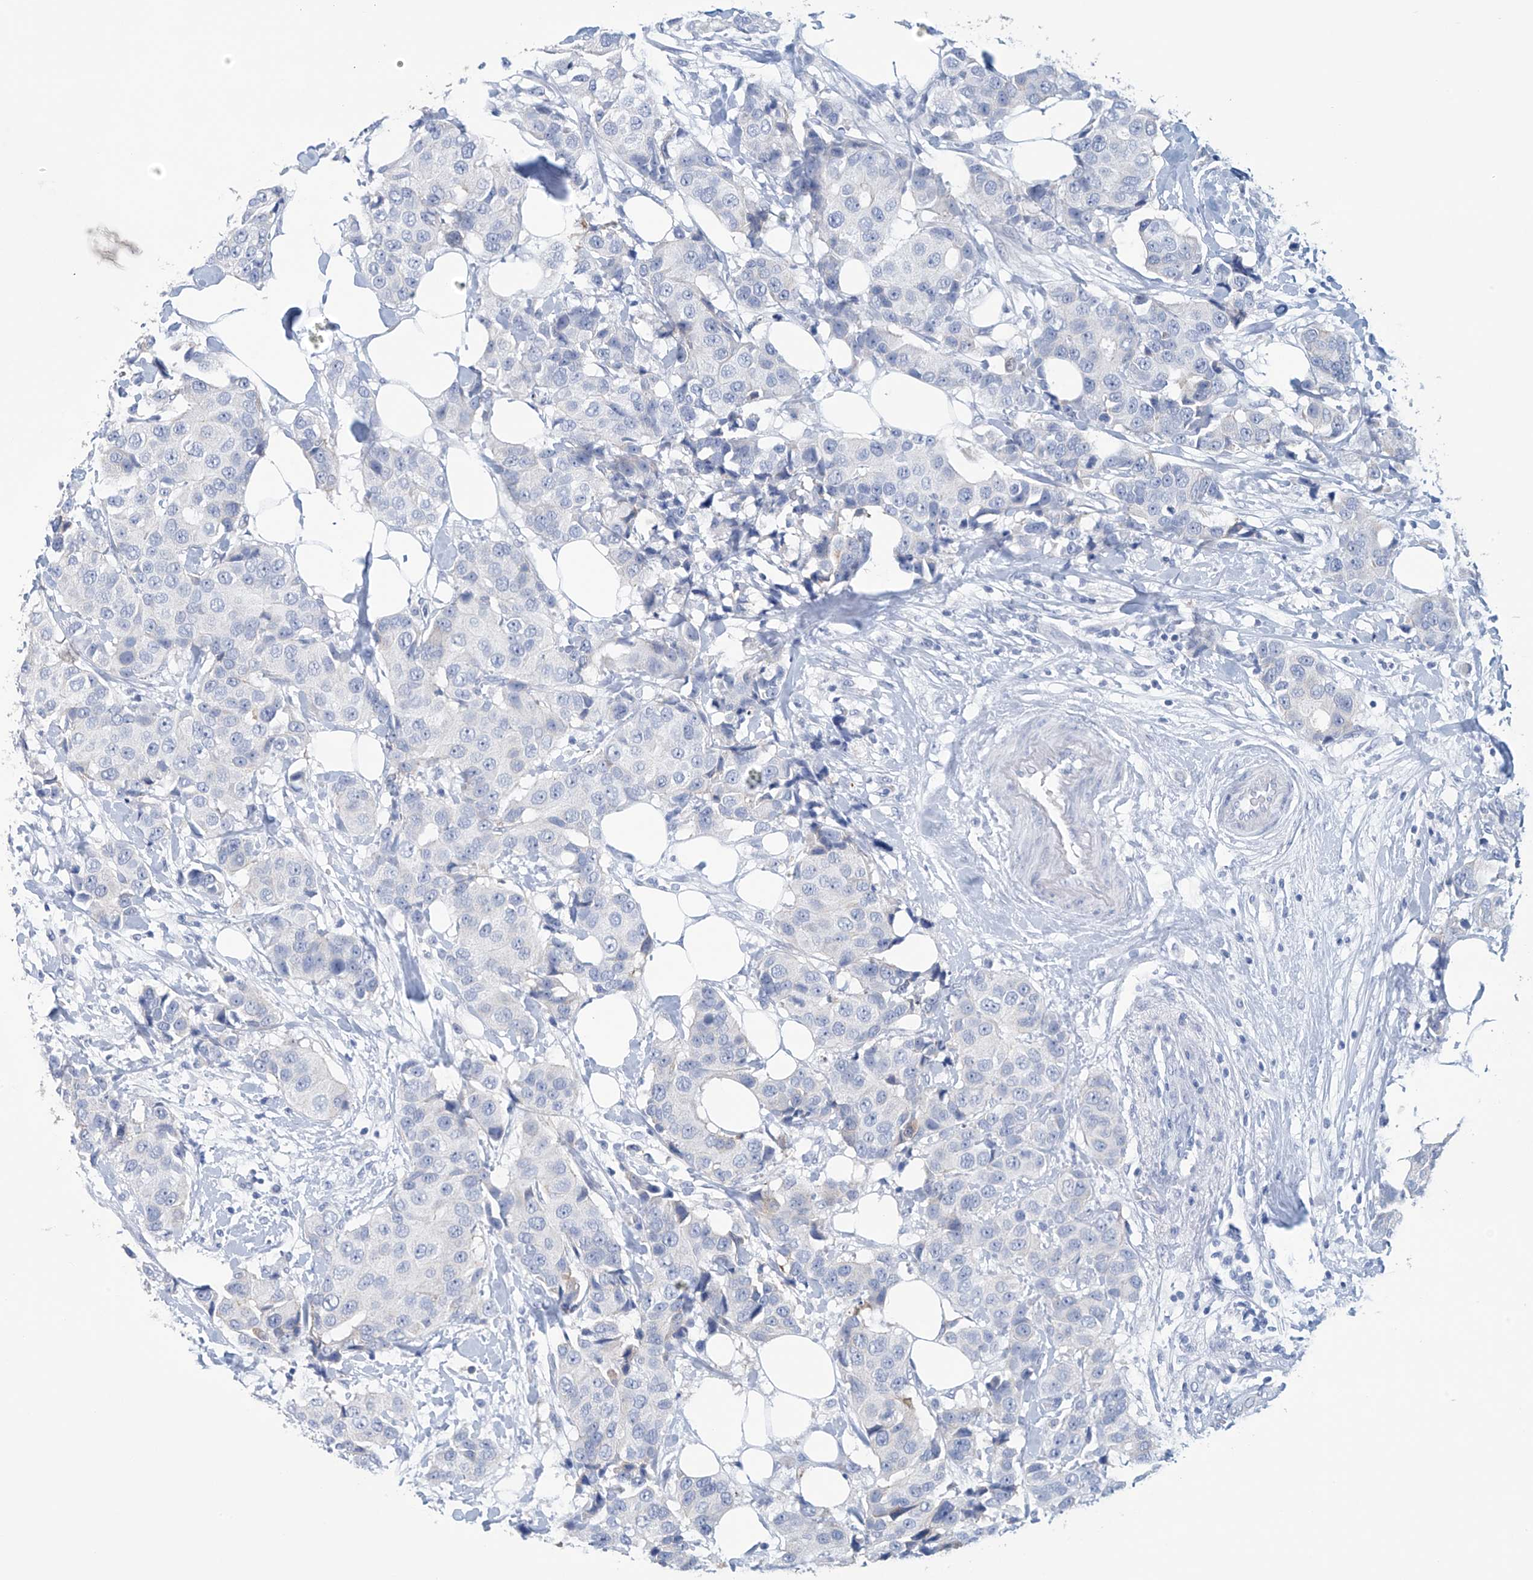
{"staining": {"intensity": "negative", "quantity": "none", "location": "none"}, "tissue": "breast cancer", "cell_type": "Tumor cells", "image_type": "cancer", "snomed": [{"axis": "morphology", "description": "Normal tissue, NOS"}, {"axis": "morphology", "description": "Duct carcinoma"}, {"axis": "topography", "description": "Breast"}], "caption": "This is an immunohistochemistry image of infiltrating ductal carcinoma (breast). There is no staining in tumor cells.", "gene": "DSP", "patient": {"sex": "female", "age": 39}}